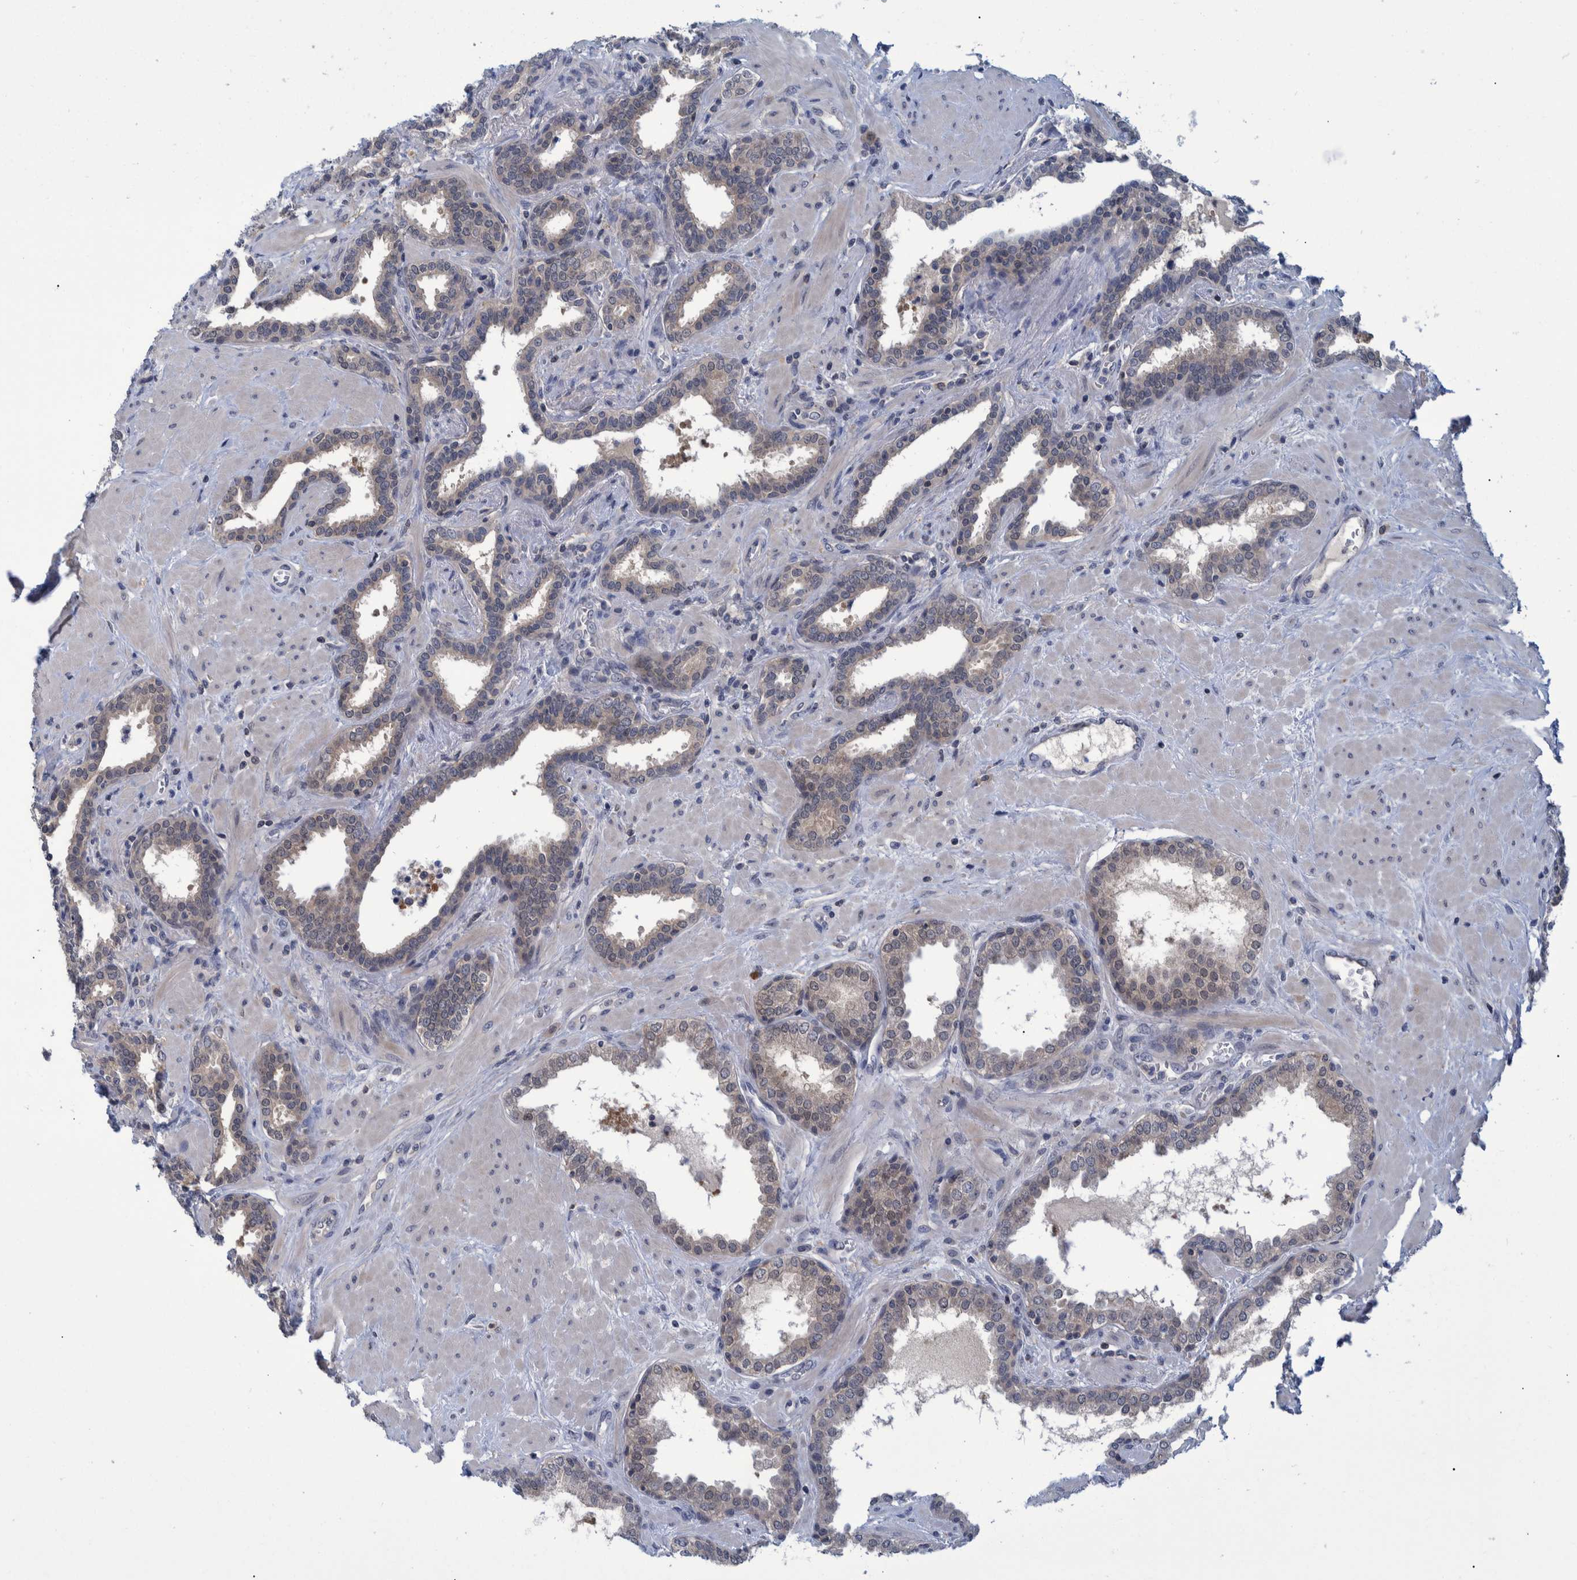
{"staining": {"intensity": "weak", "quantity": "<25%", "location": "cytoplasmic/membranous"}, "tissue": "prostate", "cell_type": "Glandular cells", "image_type": "normal", "snomed": [{"axis": "morphology", "description": "Normal tissue, NOS"}, {"axis": "topography", "description": "Prostate"}], "caption": "IHC image of normal prostate: prostate stained with DAB exhibits no significant protein positivity in glandular cells.", "gene": "PCYT2", "patient": {"sex": "male", "age": 51}}